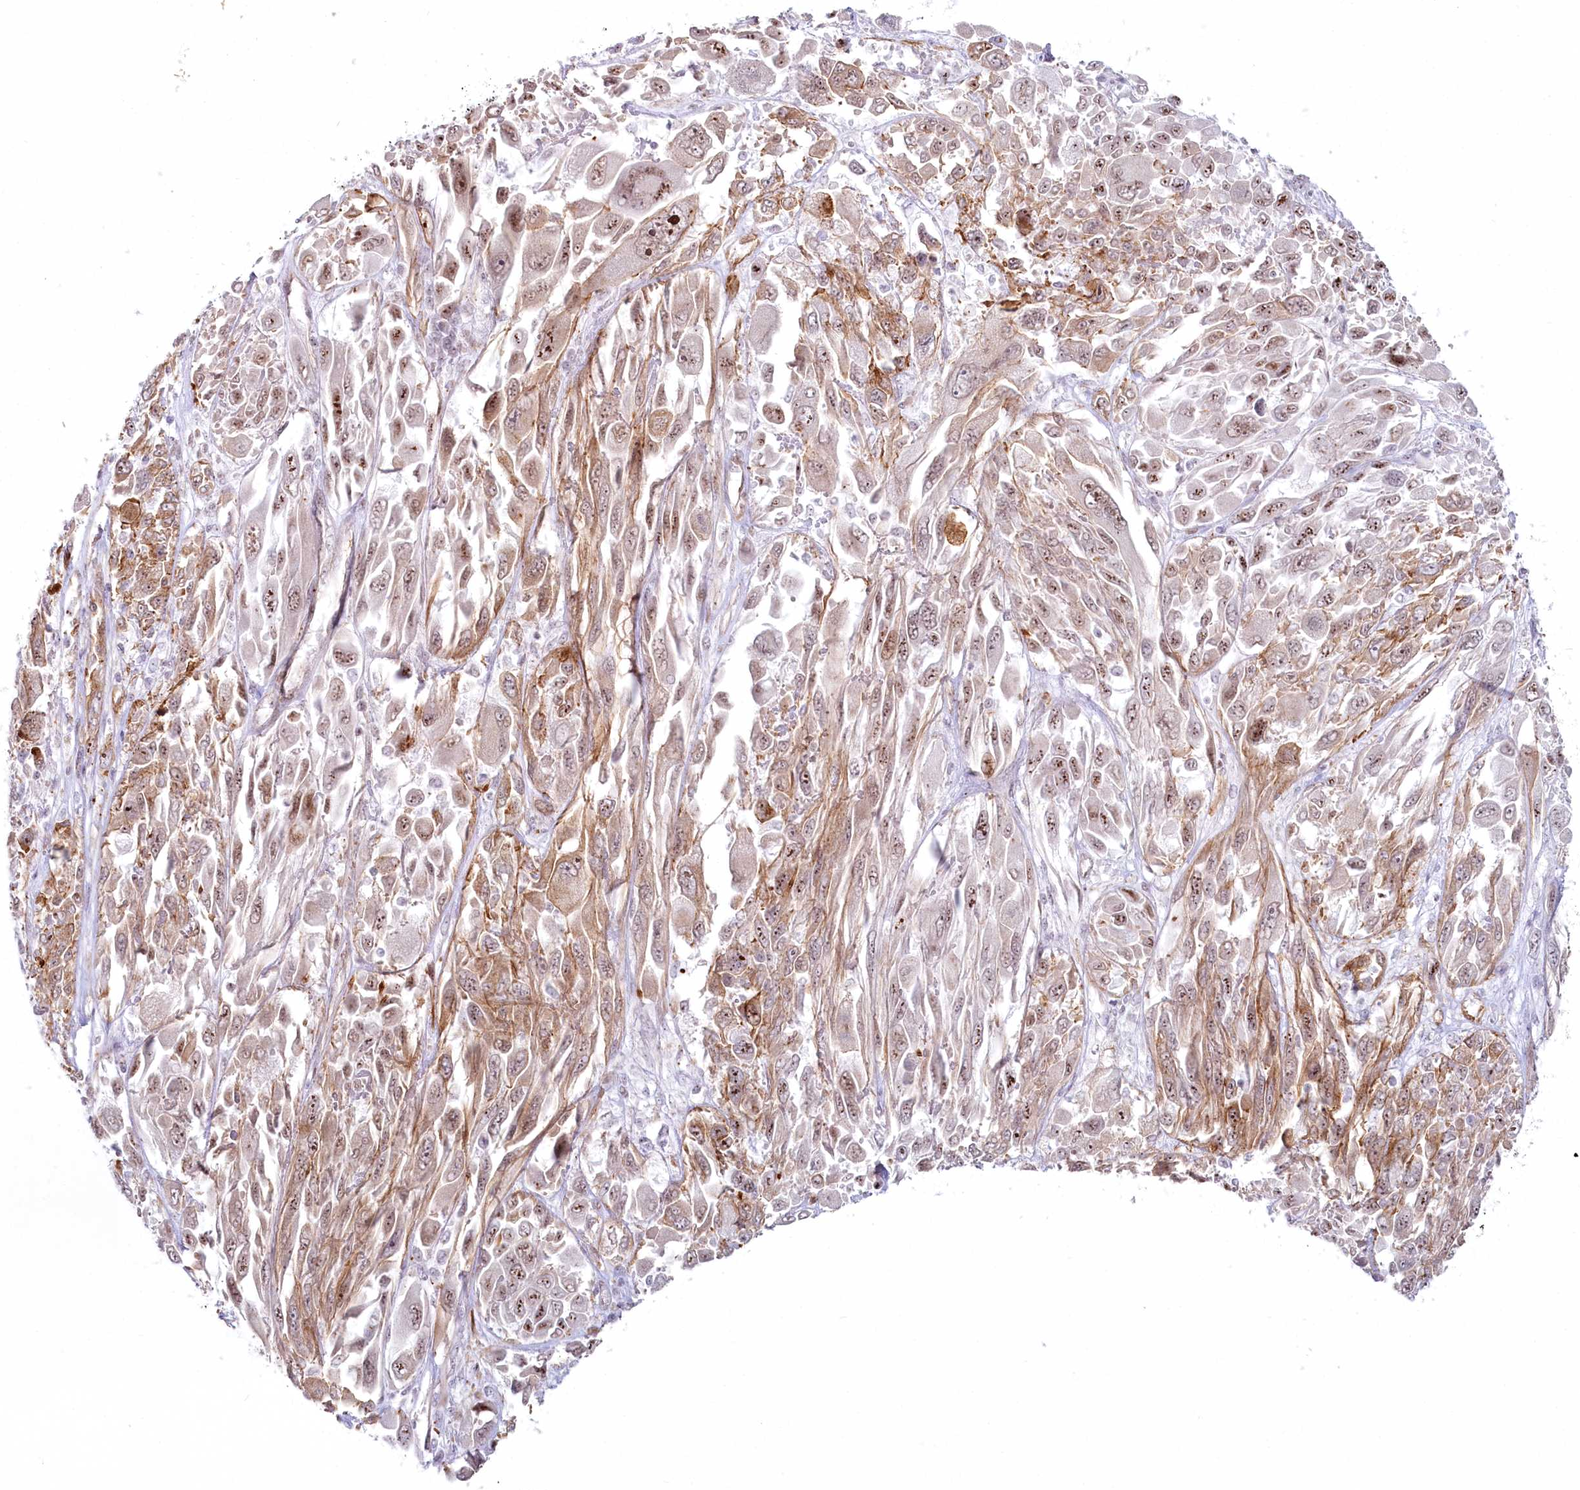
{"staining": {"intensity": "strong", "quantity": "25%-75%", "location": "cytoplasmic/membranous,nuclear"}, "tissue": "melanoma", "cell_type": "Tumor cells", "image_type": "cancer", "snomed": [{"axis": "morphology", "description": "Malignant melanoma, NOS"}, {"axis": "topography", "description": "Skin"}], "caption": "The photomicrograph reveals immunohistochemical staining of malignant melanoma. There is strong cytoplasmic/membranous and nuclear positivity is present in approximately 25%-75% of tumor cells. Nuclei are stained in blue.", "gene": "ABHD8", "patient": {"sex": "female", "age": 91}}